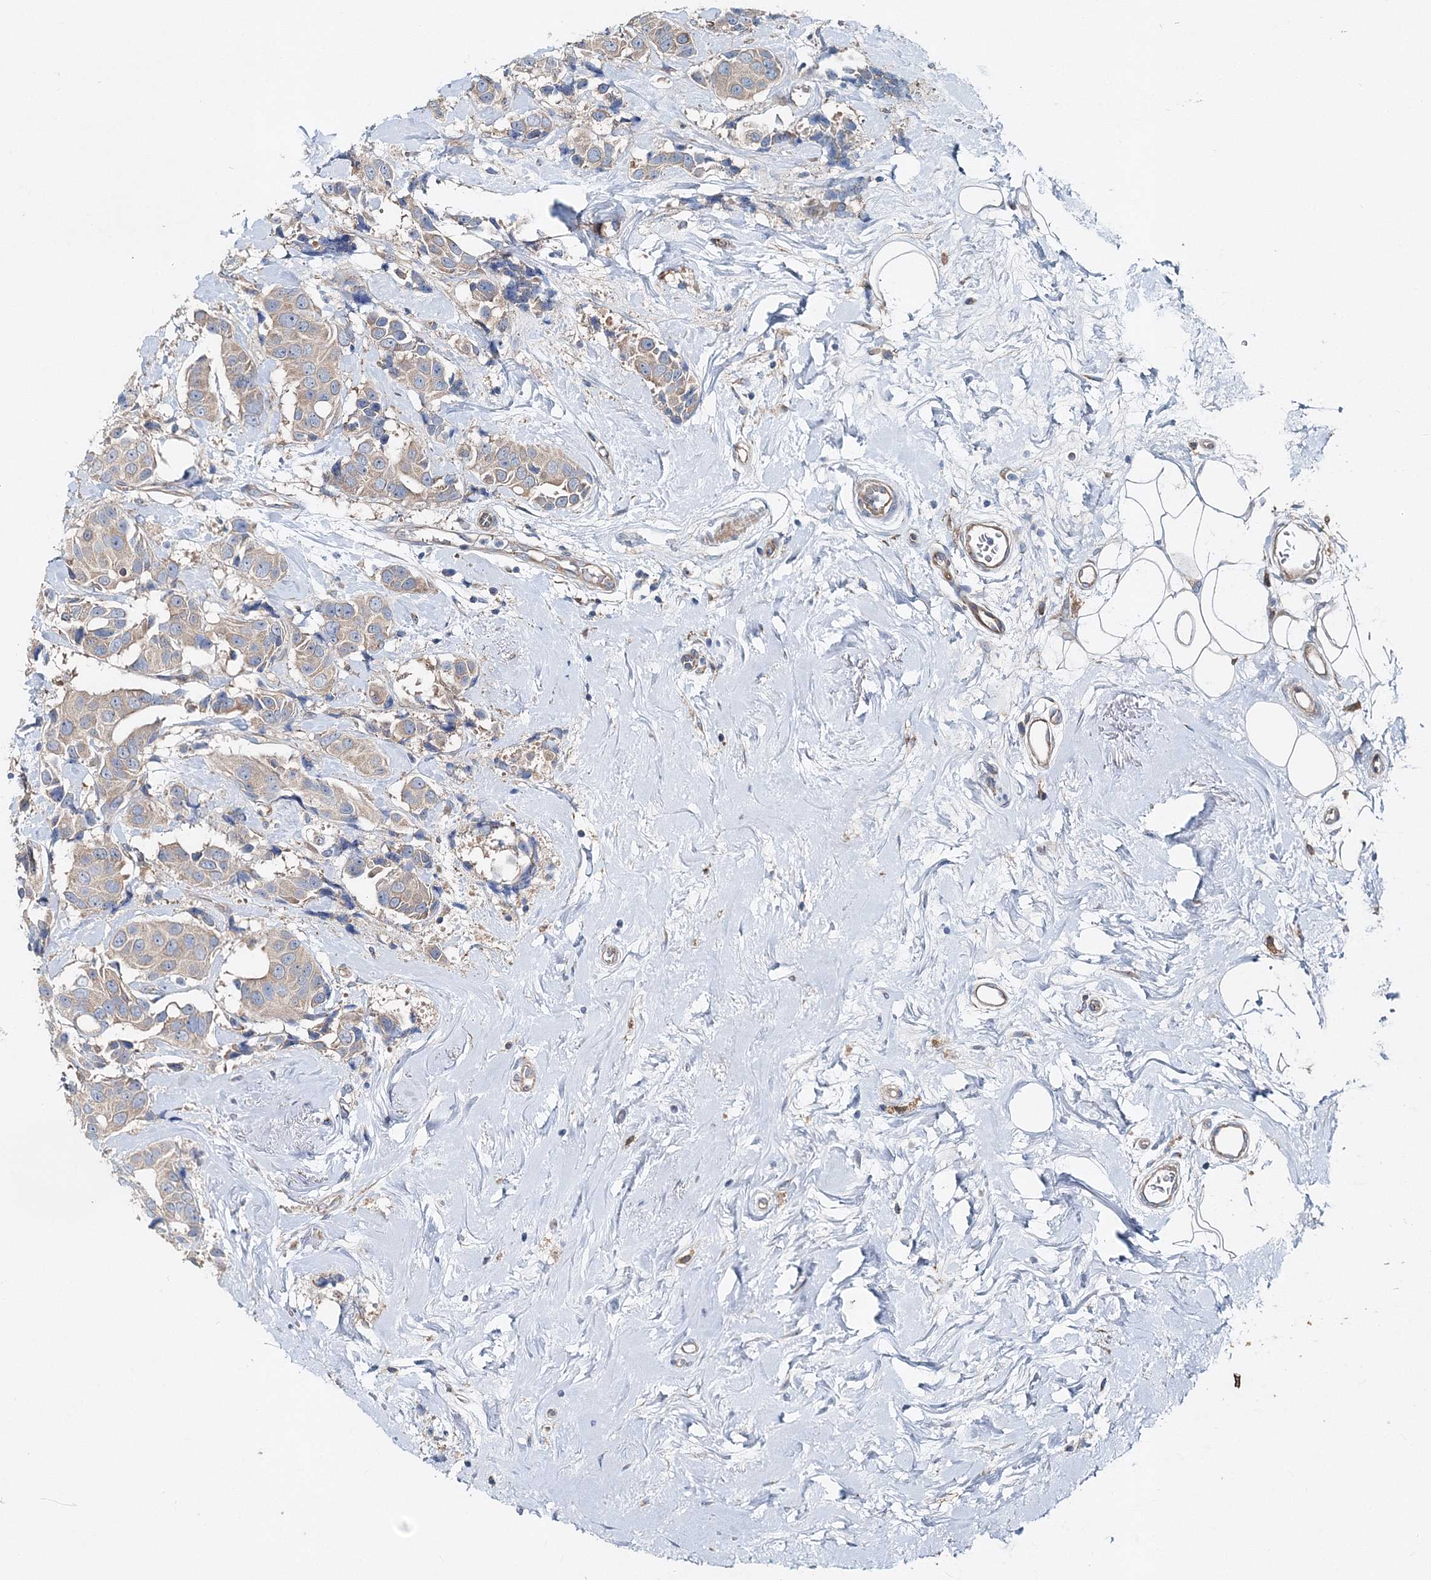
{"staining": {"intensity": "weak", "quantity": "<25%", "location": "cytoplasmic/membranous"}, "tissue": "breast cancer", "cell_type": "Tumor cells", "image_type": "cancer", "snomed": [{"axis": "morphology", "description": "Normal tissue, NOS"}, {"axis": "morphology", "description": "Duct carcinoma"}, {"axis": "topography", "description": "Breast"}], "caption": "Immunohistochemical staining of human breast intraductal carcinoma reveals no significant positivity in tumor cells.", "gene": "MPHOSPH9", "patient": {"sex": "female", "age": 39}}